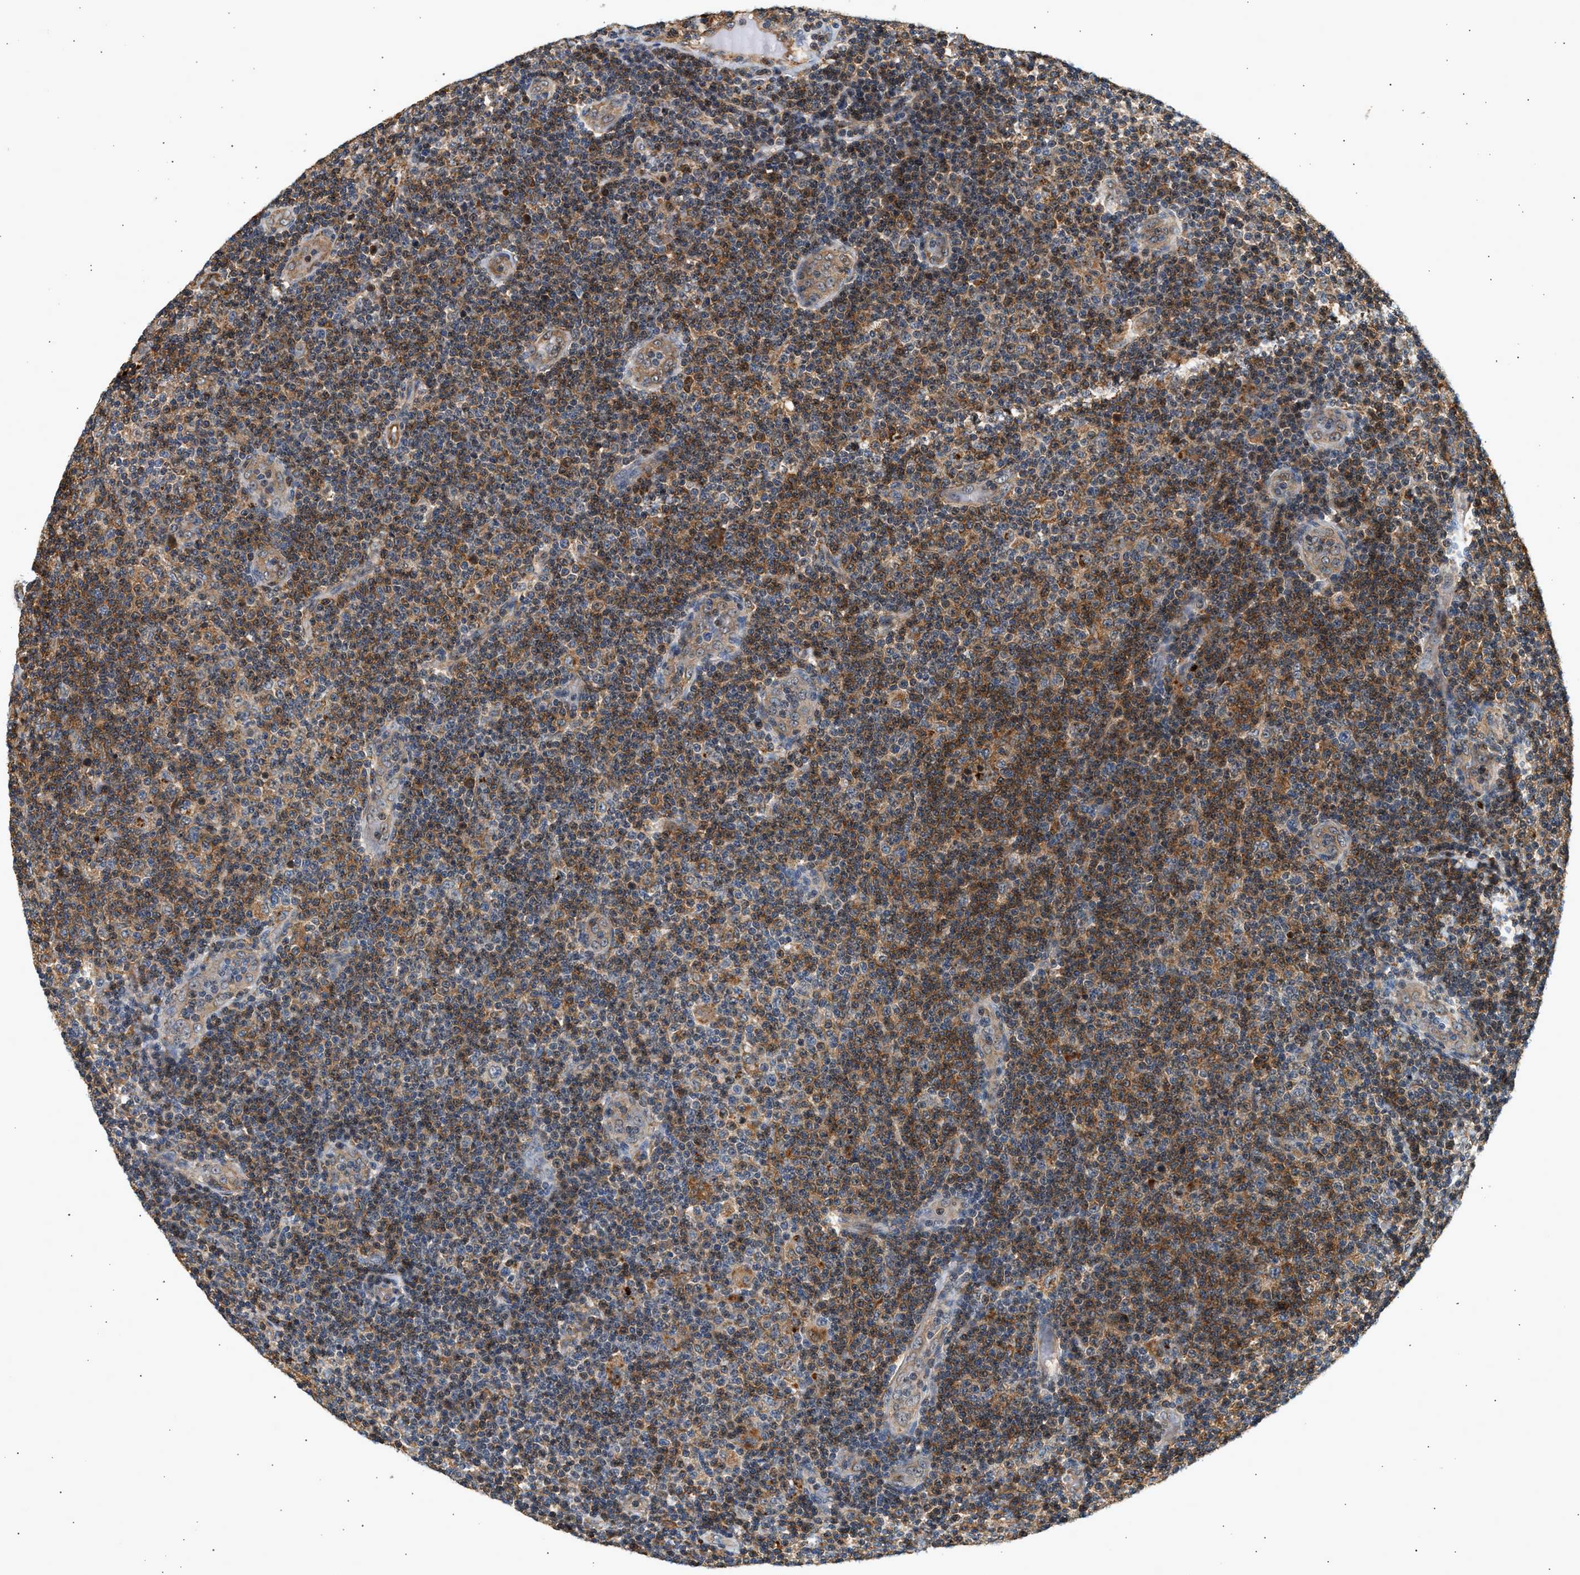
{"staining": {"intensity": "moderate", "quantity": ">75%", "location": "cytoplasmic/membranous"}, "tissue": "lymphoma", "cell_type": "Tumor cells", "image_type": "cancer", "snomed": [{"axis": "morphology", "description": "Malignant lymphoma, non-Hodgkin's type, Low grade"}, {"axis": "topography", "description": "Lymph node"}], "caption": "This is an image of IHC staining of lymphoma, which shows moderate expression in the cytoplasmic/membranous of tumor cells.", "gene": "DUSP14", "patient": {"sex": "male", "age": 83}}